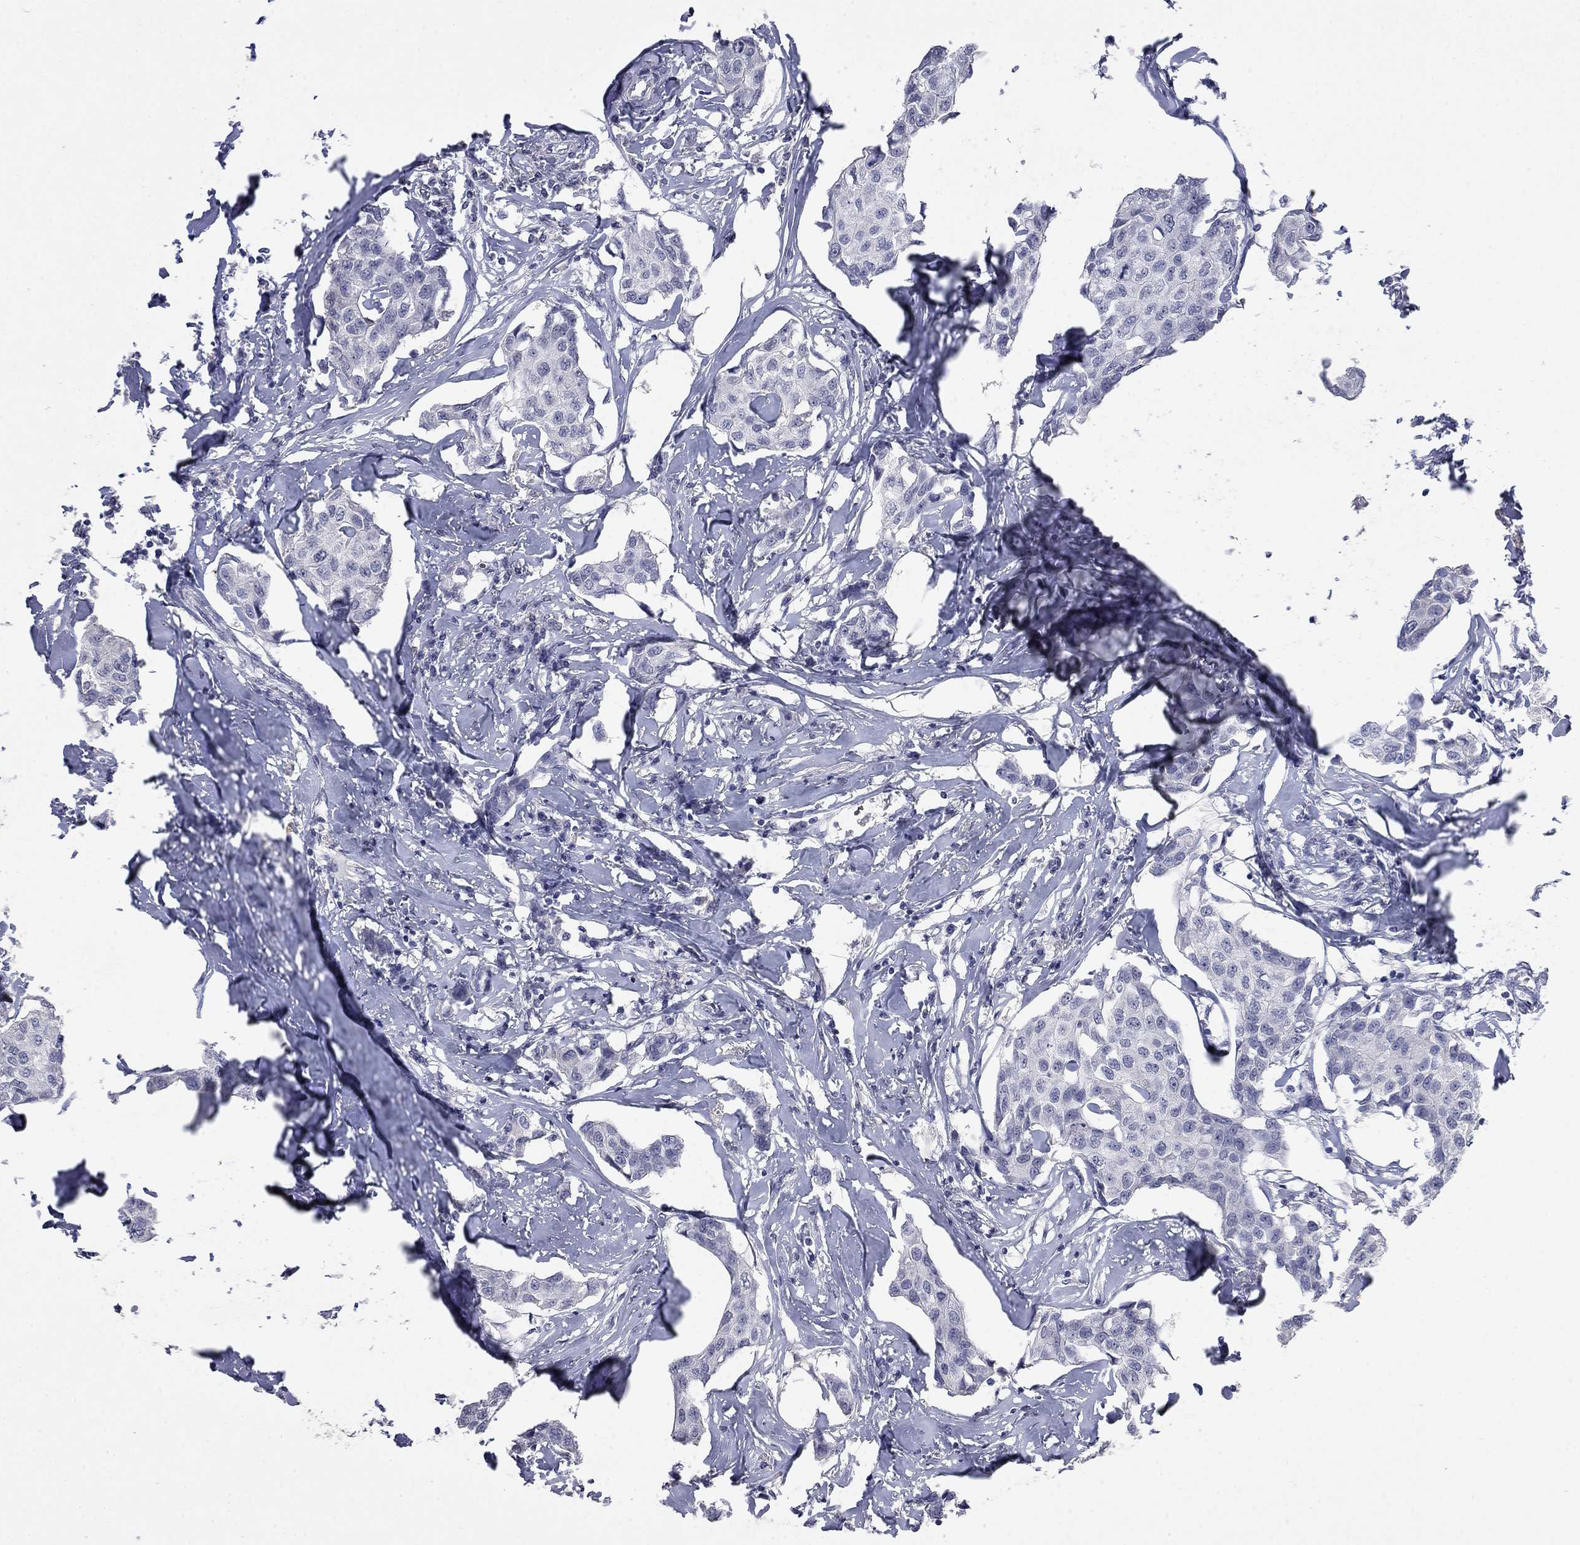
{"staining": {"intensity": "negative", "quantity": "none", "location": "none"}, "tissue": "breast cancer", "cell_type": "Tumor cells", "image_type": "cancer", "snomed": [{"axis": "morphology", "description": "Duct carcinoma"}, {"axis": "topography", "description": "Breast"}], "caption": "An image of breast cancer stained for a protein reveals no brown staining in tumor cells. (Brightfield microscopy of DAB (3,3'-diaminobenzidine) IHC at high magnification).", "gene": "SLC51A", "patient": {"sex": "female", "age": 80}}